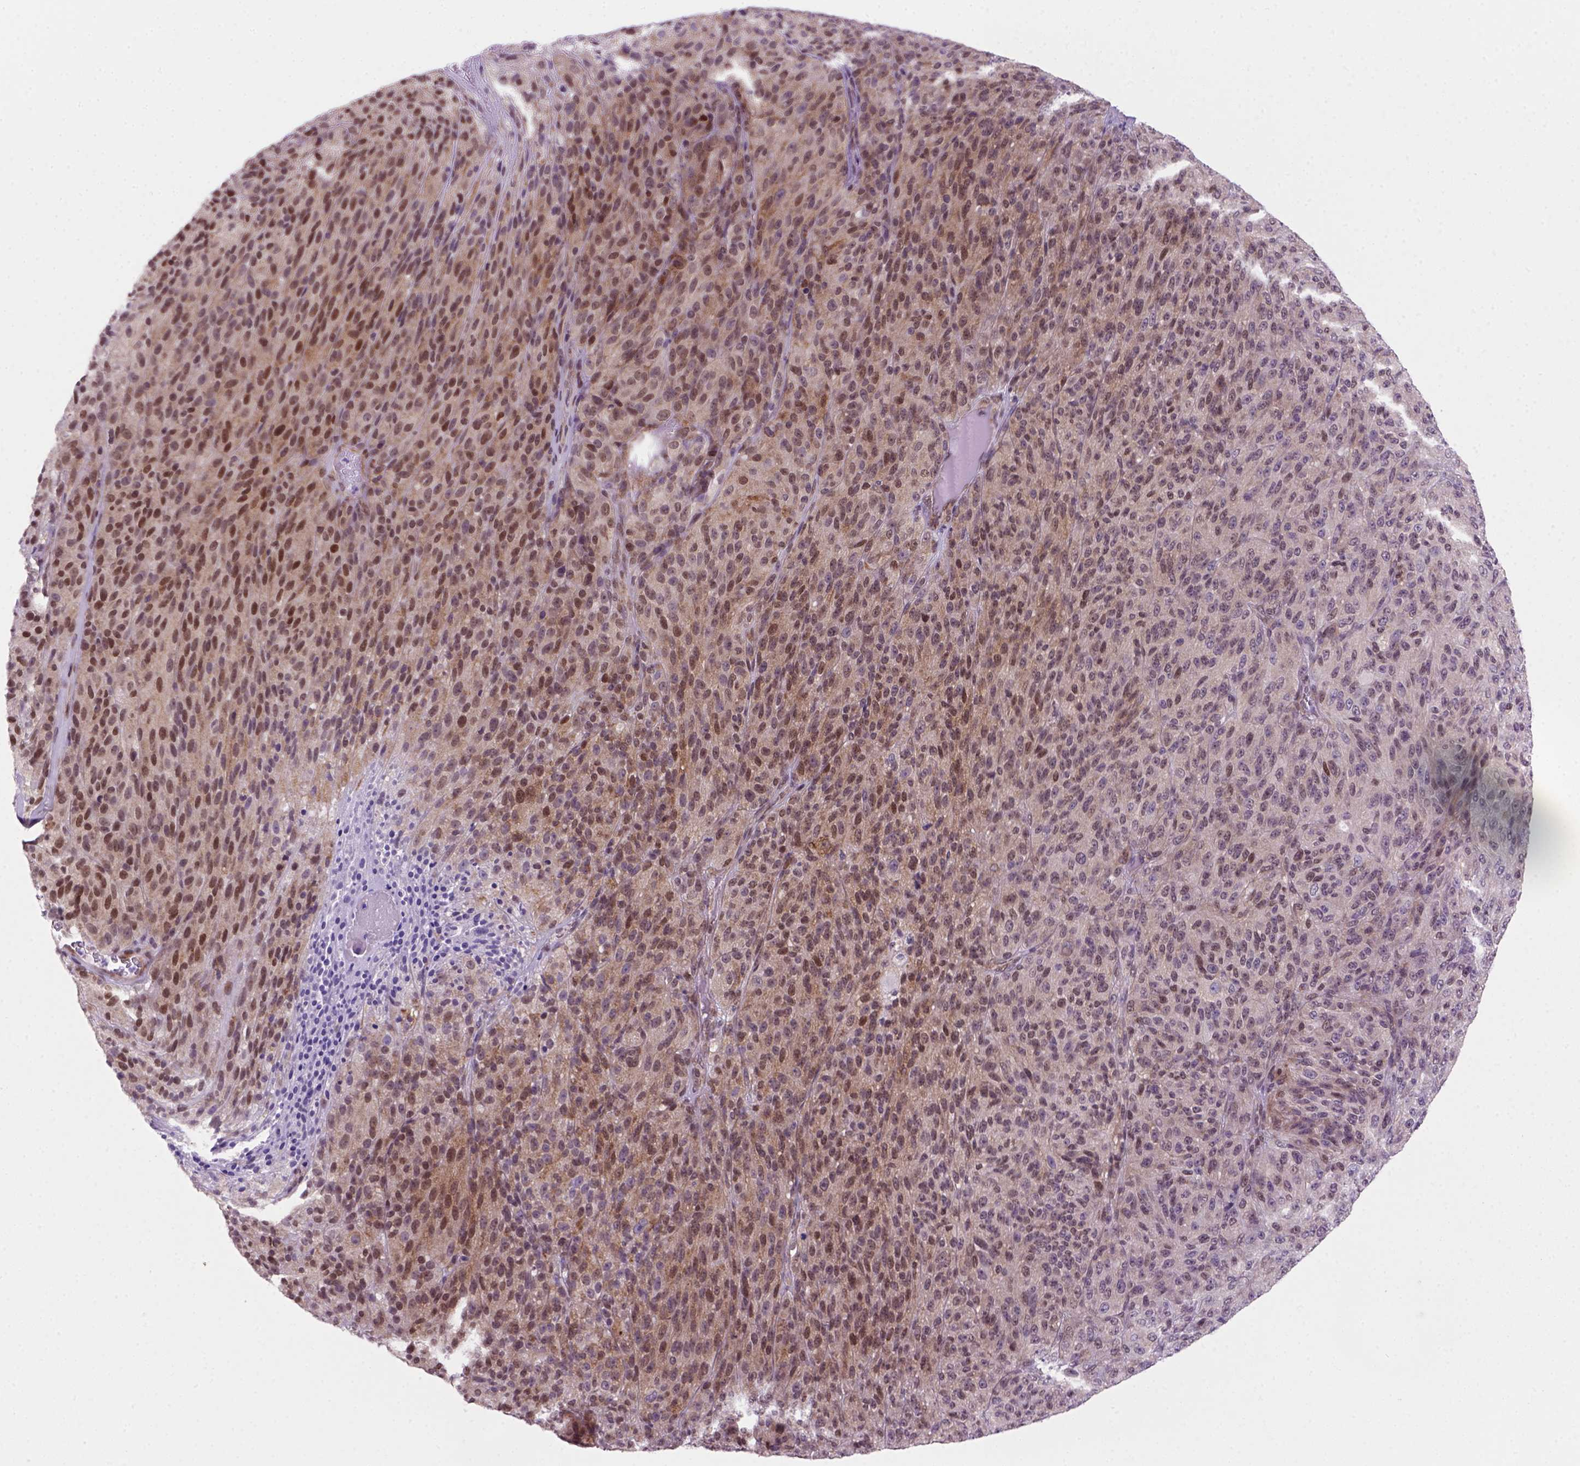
{"staining": {"intensity": "moderate", "quantity": "<25%", "location": "cytoplasmic/membranous,nuclear"}, "tissue": "melanoma", "cell_type": "Tumor cells", "image_type": "cancer", "snomed": [{"axis": "morphology", "description": "Malignant melanoma, Metastatic site"}, {"axis": "topography", "description": "Brain"}], "caption": "DAB immunohistochemical staining of human melanoma displays moderate cytoplasmic/membranous and nuclear protein staining in approximately <25% of tumor cells.", "gene": "MGMT", "patient": {"sex": "female", "age": 56}}